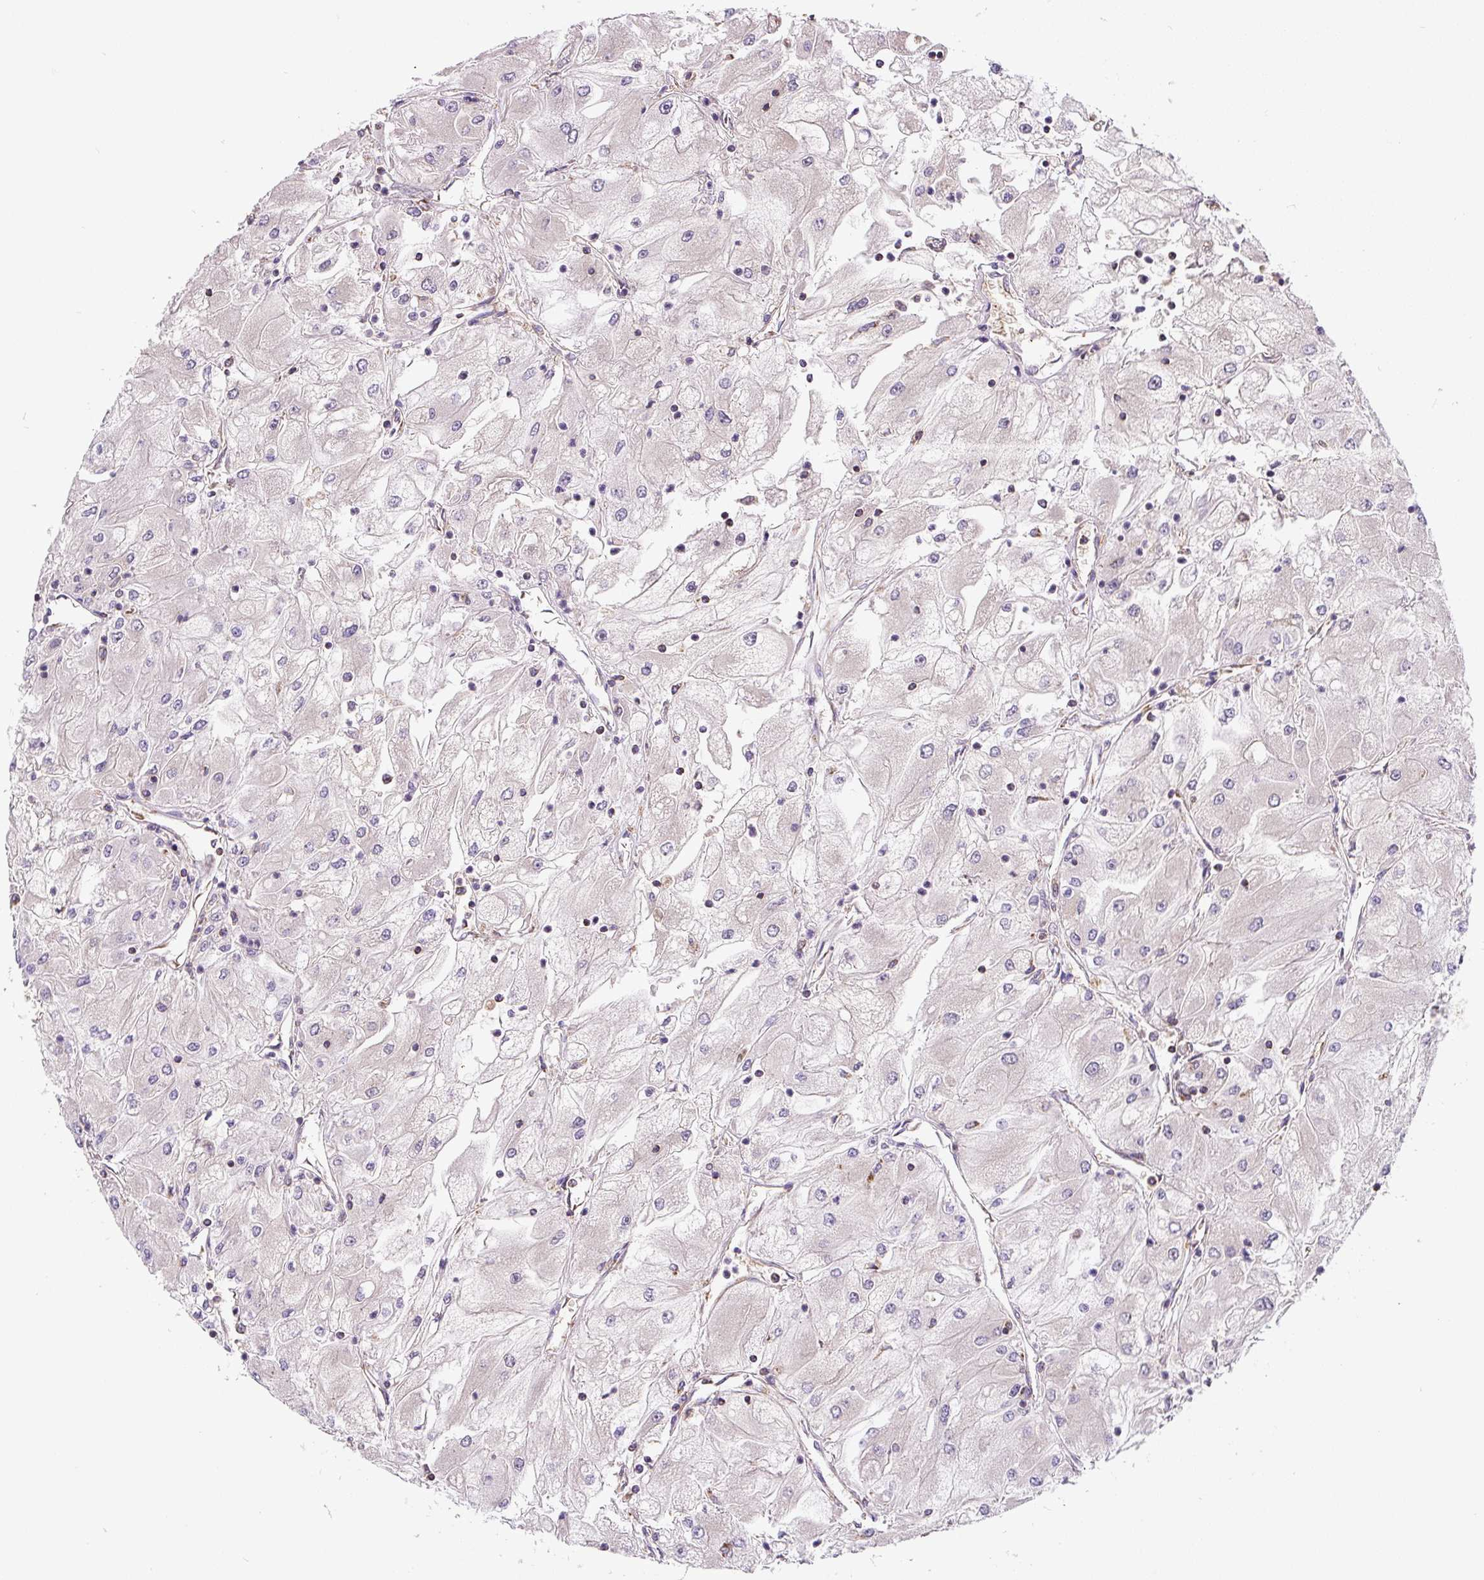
{"staining": {"intensity": "negative", "quantity": "none", "location": "none"}, "tissue": "renal cancer", "cell_type": "Tumor cells", "image_type": "cancer", "snomed": [{"axis": "morphology", "description": "Adenocarcinoma, NOS"}, {"axis": "topography", "description": "Kidney"}], "caption": "There is no significant expression in tumor cells of renal adenocarcinoma. (Stains: DAB (3,3'-diaminobenzidine) immunohistochemistry (IHC) with hematoxylin counter stain, Microscopy: brightfield microscopy at high magnification).", "gene": "MT-CO2", "patient": {"sex": "male", "age": 80}}